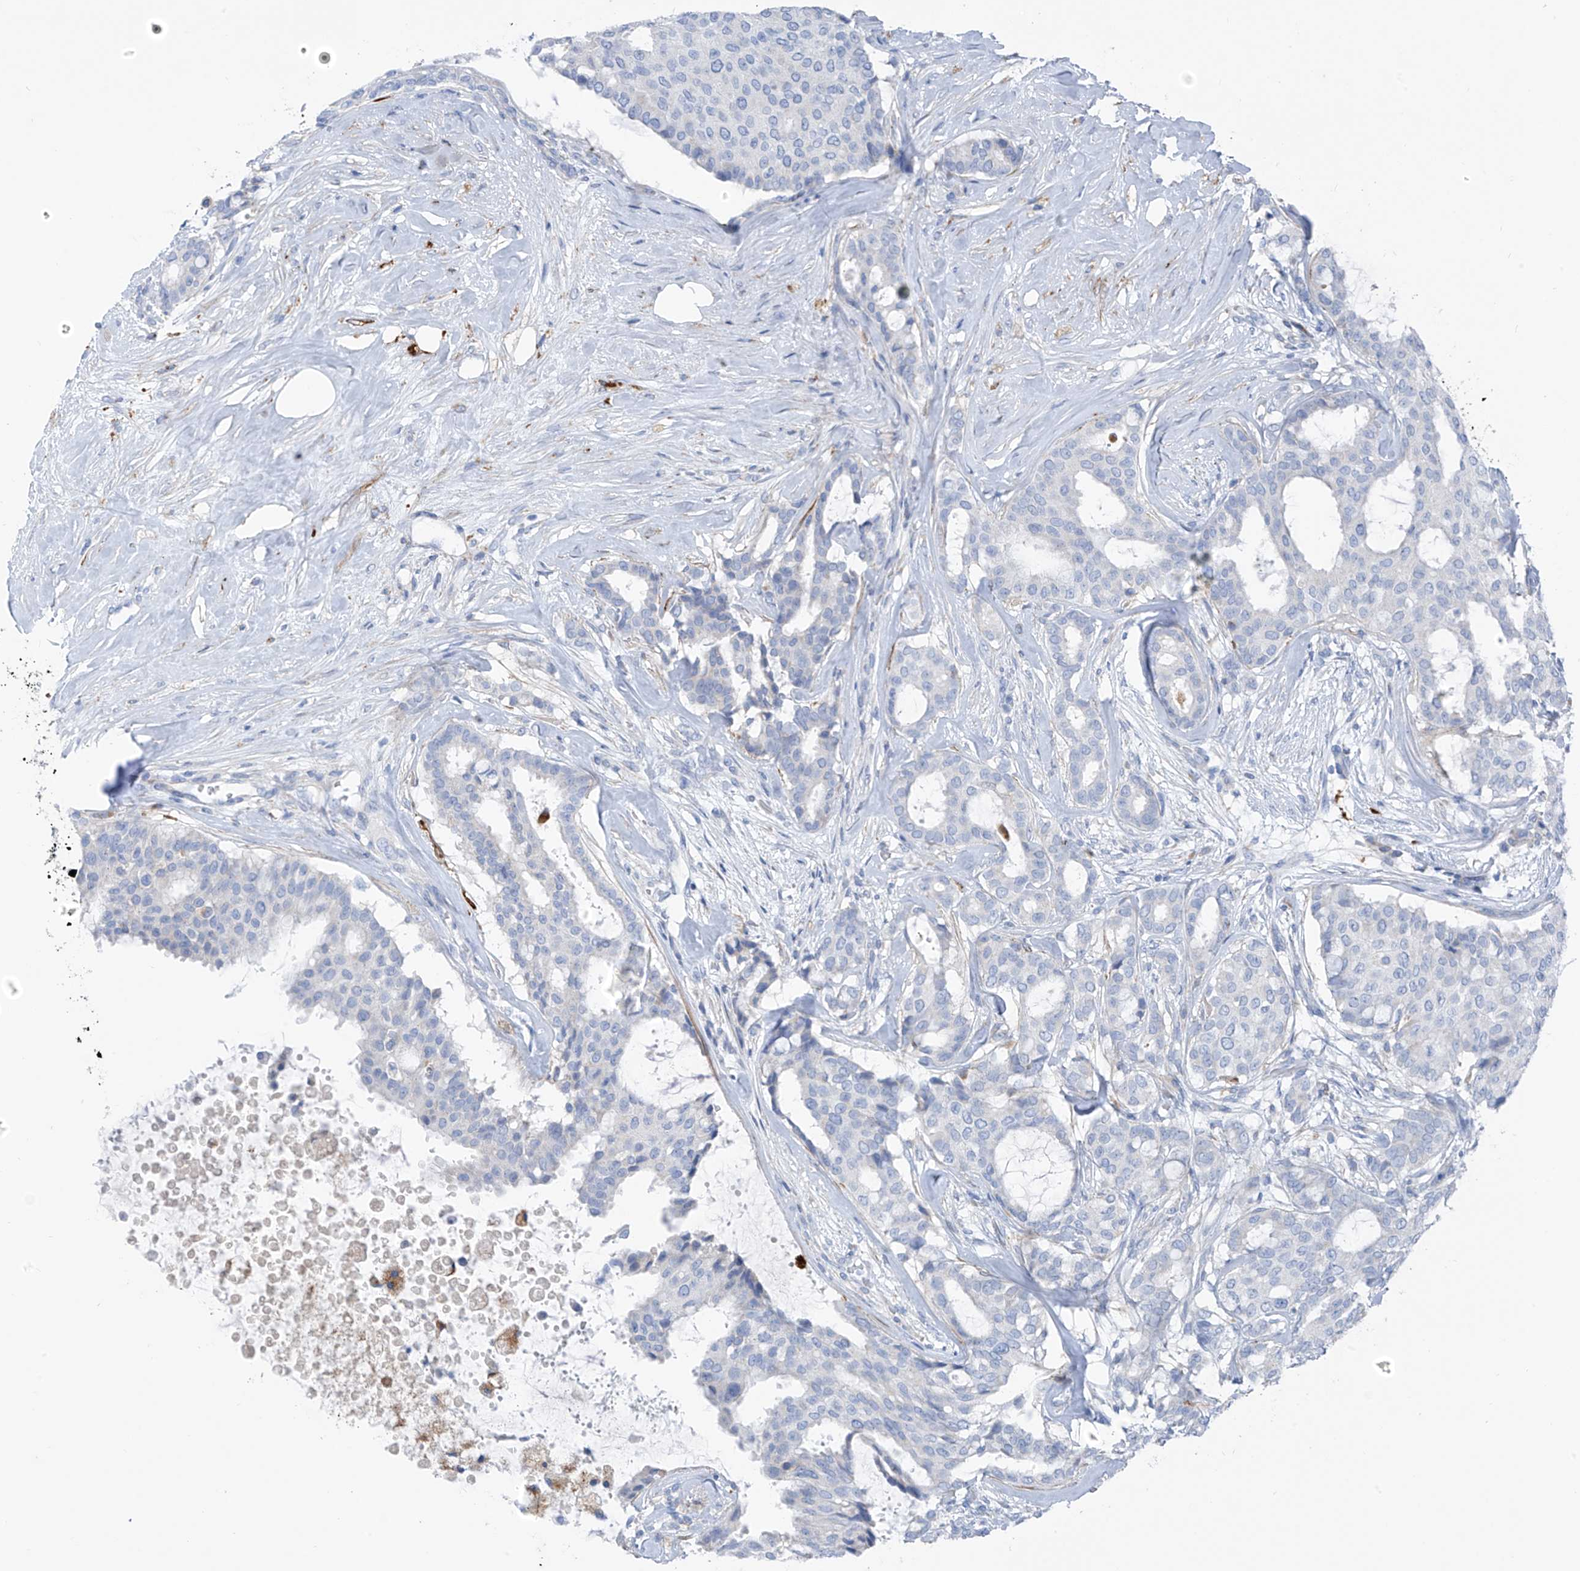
{"staining": {"intensity": "negative", "quantity": "none", "location": "none"}, "tissue": "breast cancer", "cell_type": "Tumor cells", "image_type": "cancer", "snomed": [{"axis": "morphology", "description": "Duct carcinoma"}, {"axis": "topography", "description": "Breast"}], "caption": "There is no significant positivity in tumor cells of breast cancer.", "gene": "GLMP", "patient": {"sex": "female", "age": 75}}